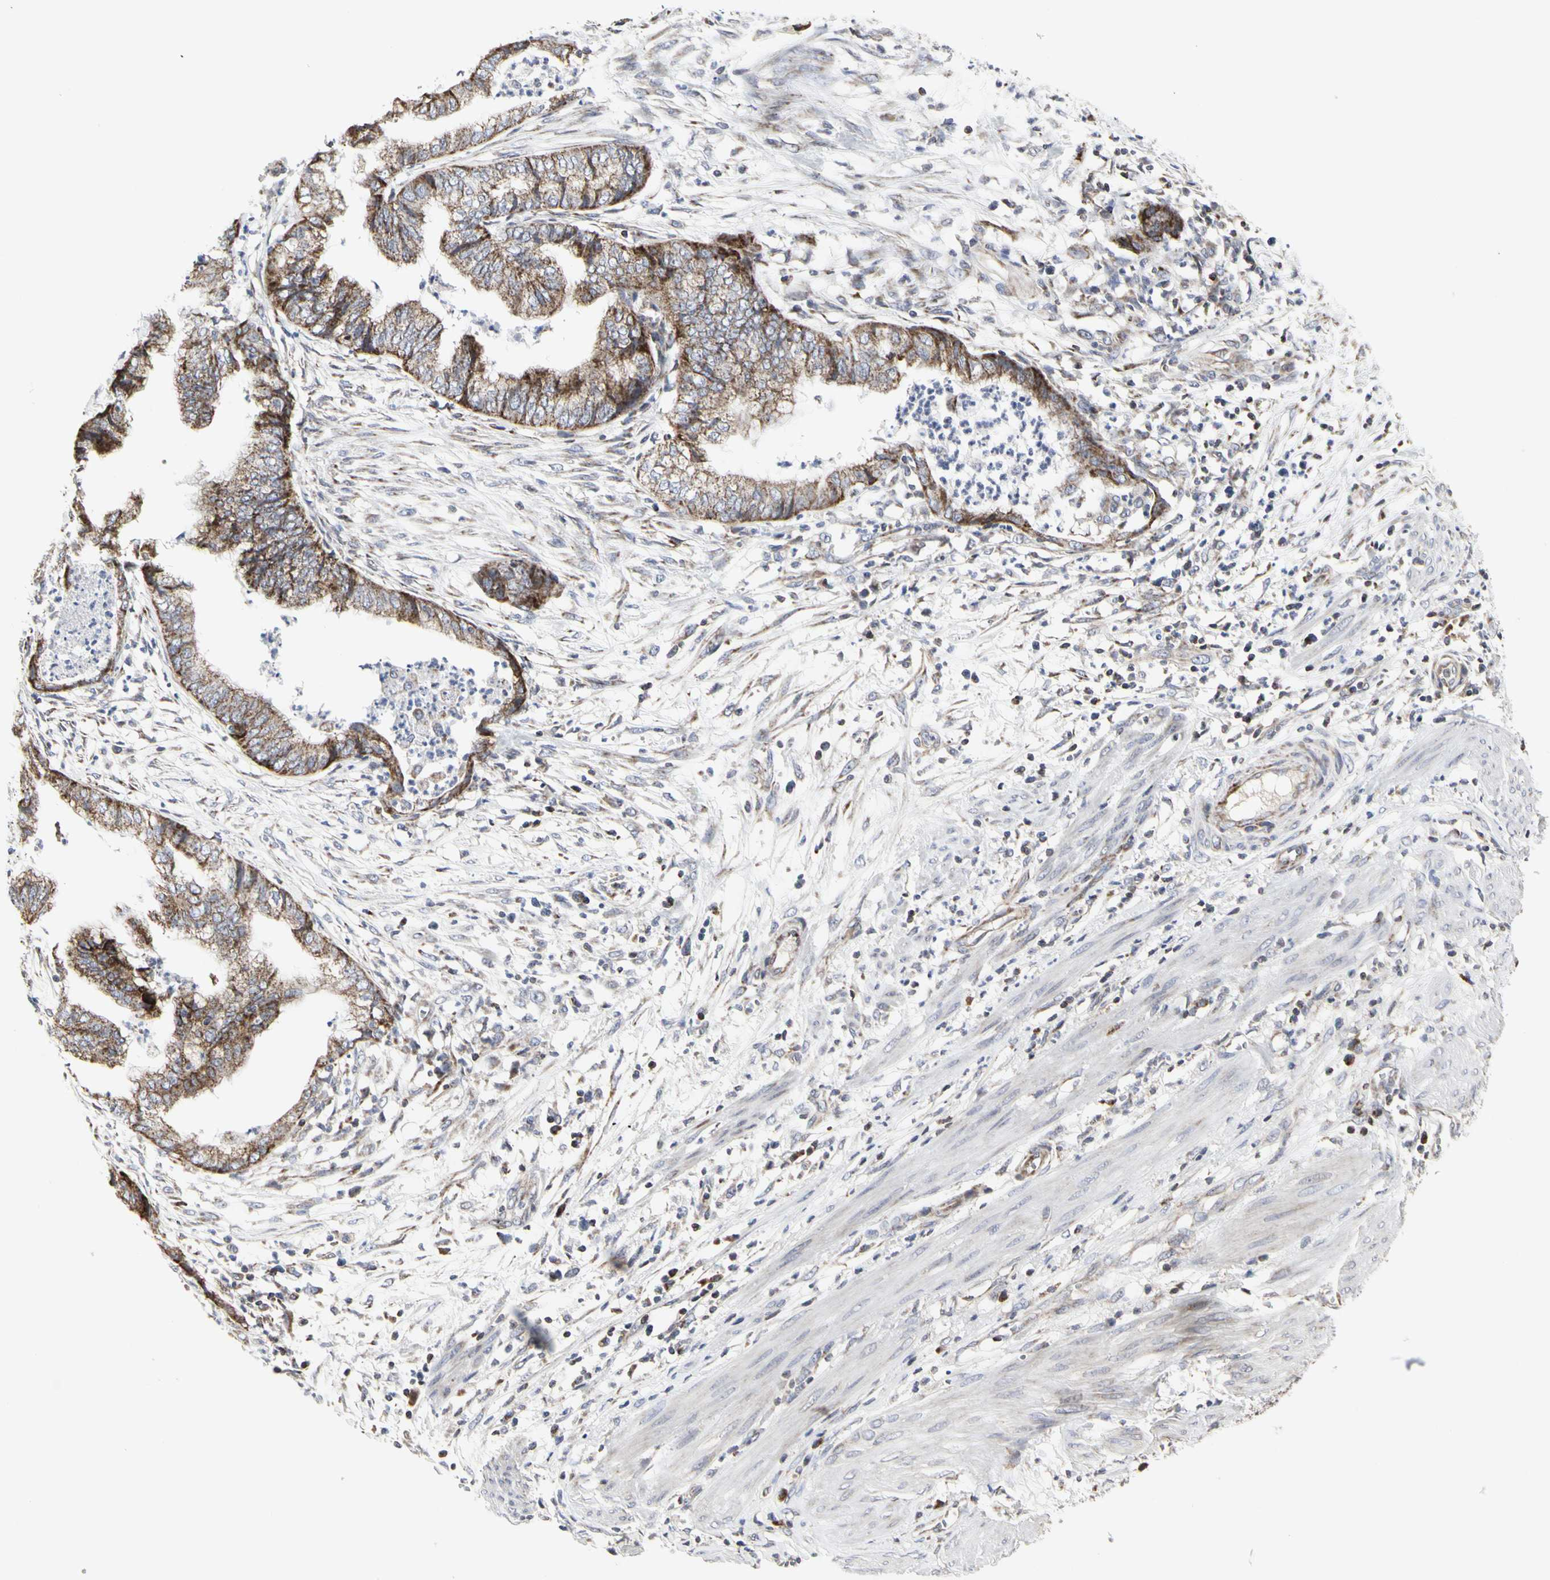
{"staining": {"intensity": "moderate", "quantity": ">75%", "location": "cytoplasmic/membranous"}, "tissue": "endometrial cancer", "cell_type": "Tumor cells", "image_type": "cancer", "snomed": [{"axis": "morphology", "description": "Necrosis, NOS"}, {"axis": "morphology", "description": "Adenocarcinoma, NOS"}, {"axis": "topography", "description": "Endometrium"}], "caption": "Human endometrial adenocarcinoma stained for a protein (brown) exhibits moderate cytoplasmic/membranous positive expression in approximately >75% of tumor cells.", "gene": "TSKU", "patient": {"sex": "female", "age": 79}}